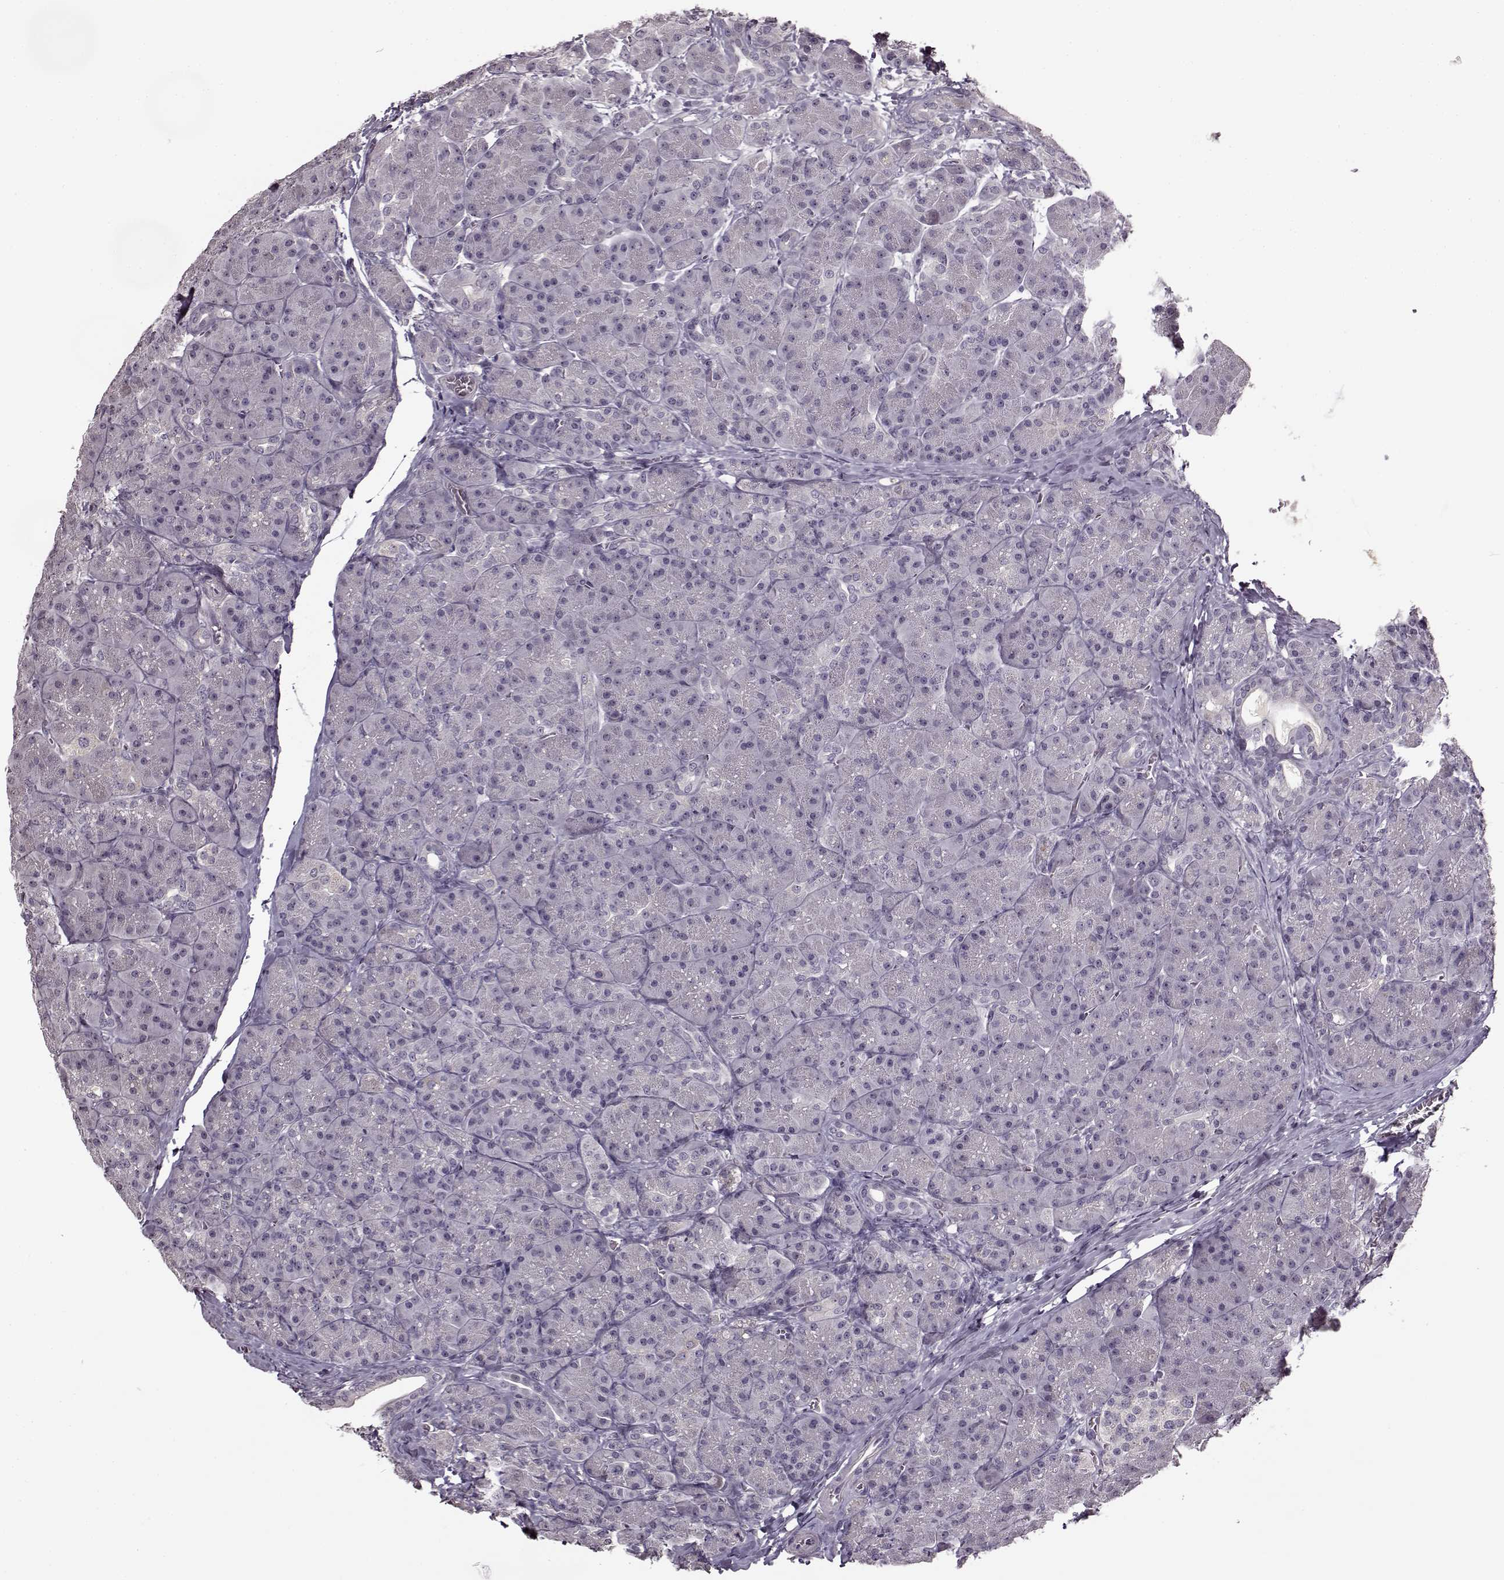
{"staining": {"intensity": "negative", "quantity": "none", "location": "none"}, "tissue": "pancreas", "cell_type": "Exocrine glandular cells", "image_type": "normal", "snomed": [{"axis": "morphology", "description": "Normal tissue, NOS"}, {"axis": "topography", "description": "Pancreas"}], "caption": "DAB immunohistochemical staining of normal pancreas displays no significant expression in exocrine glandular cells.", "gene": "FSHB", "patient": {"sex": "male", "age": 57}}